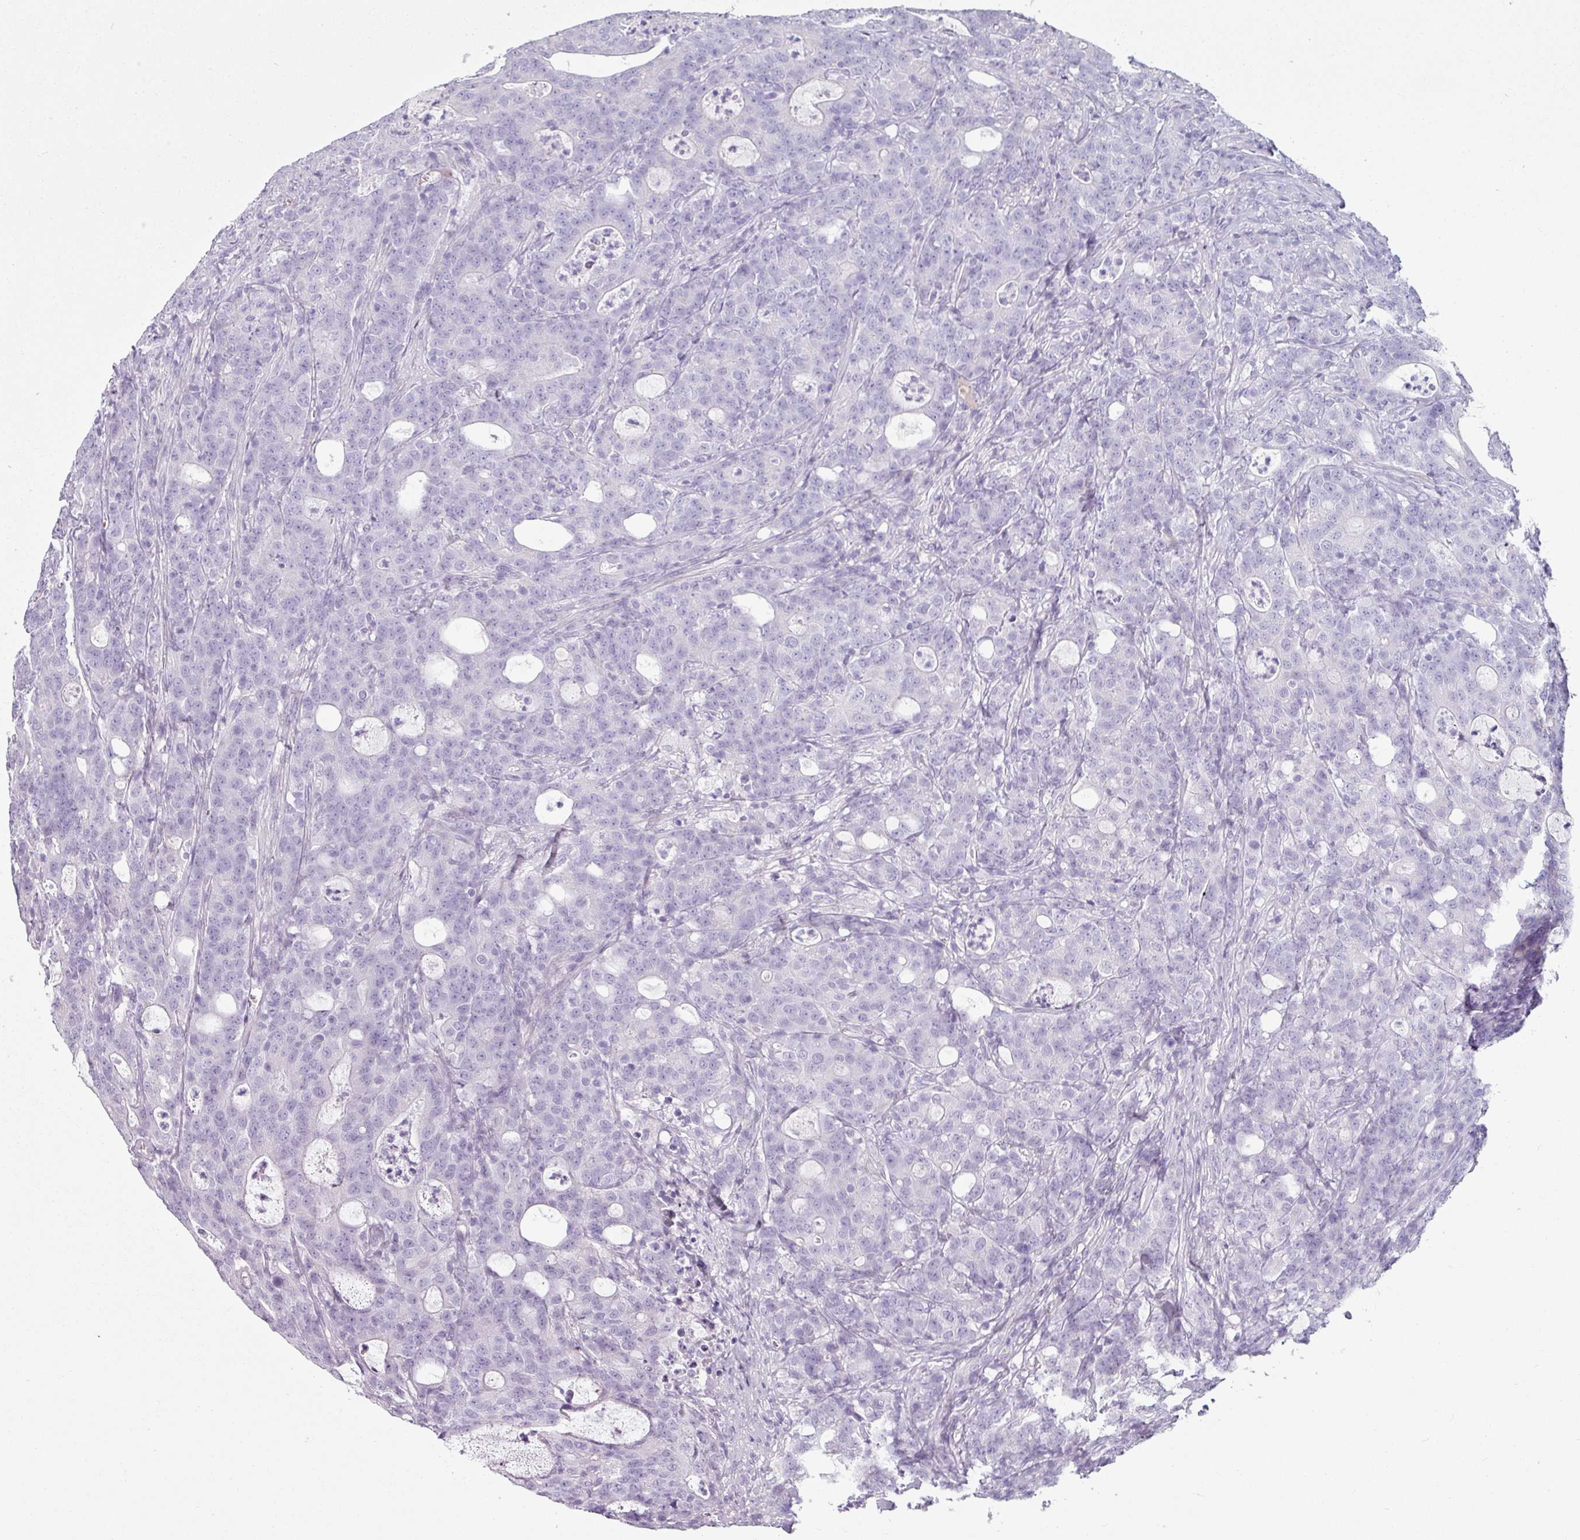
{"staining": {"intensity": "negative", "quantity": "none", "location": "none"}, "tissue": "colorectal cancer", "cell_type": "Tumor cells", "image_type": "cancer", "snomed": [{"axis": "morphology", "description": "Adenocarcinoma, NOS"}, {"axis": "topography", "description": "Colon"}], "caption": "High power microscopy image of an immunohistochemistry photomicrograph of colorectal cancer (adenocarcinoma), revealing no significant expression in tumor cells.", "gene": "CLCA1", "patient": {"sex": "male", "age": 83}}